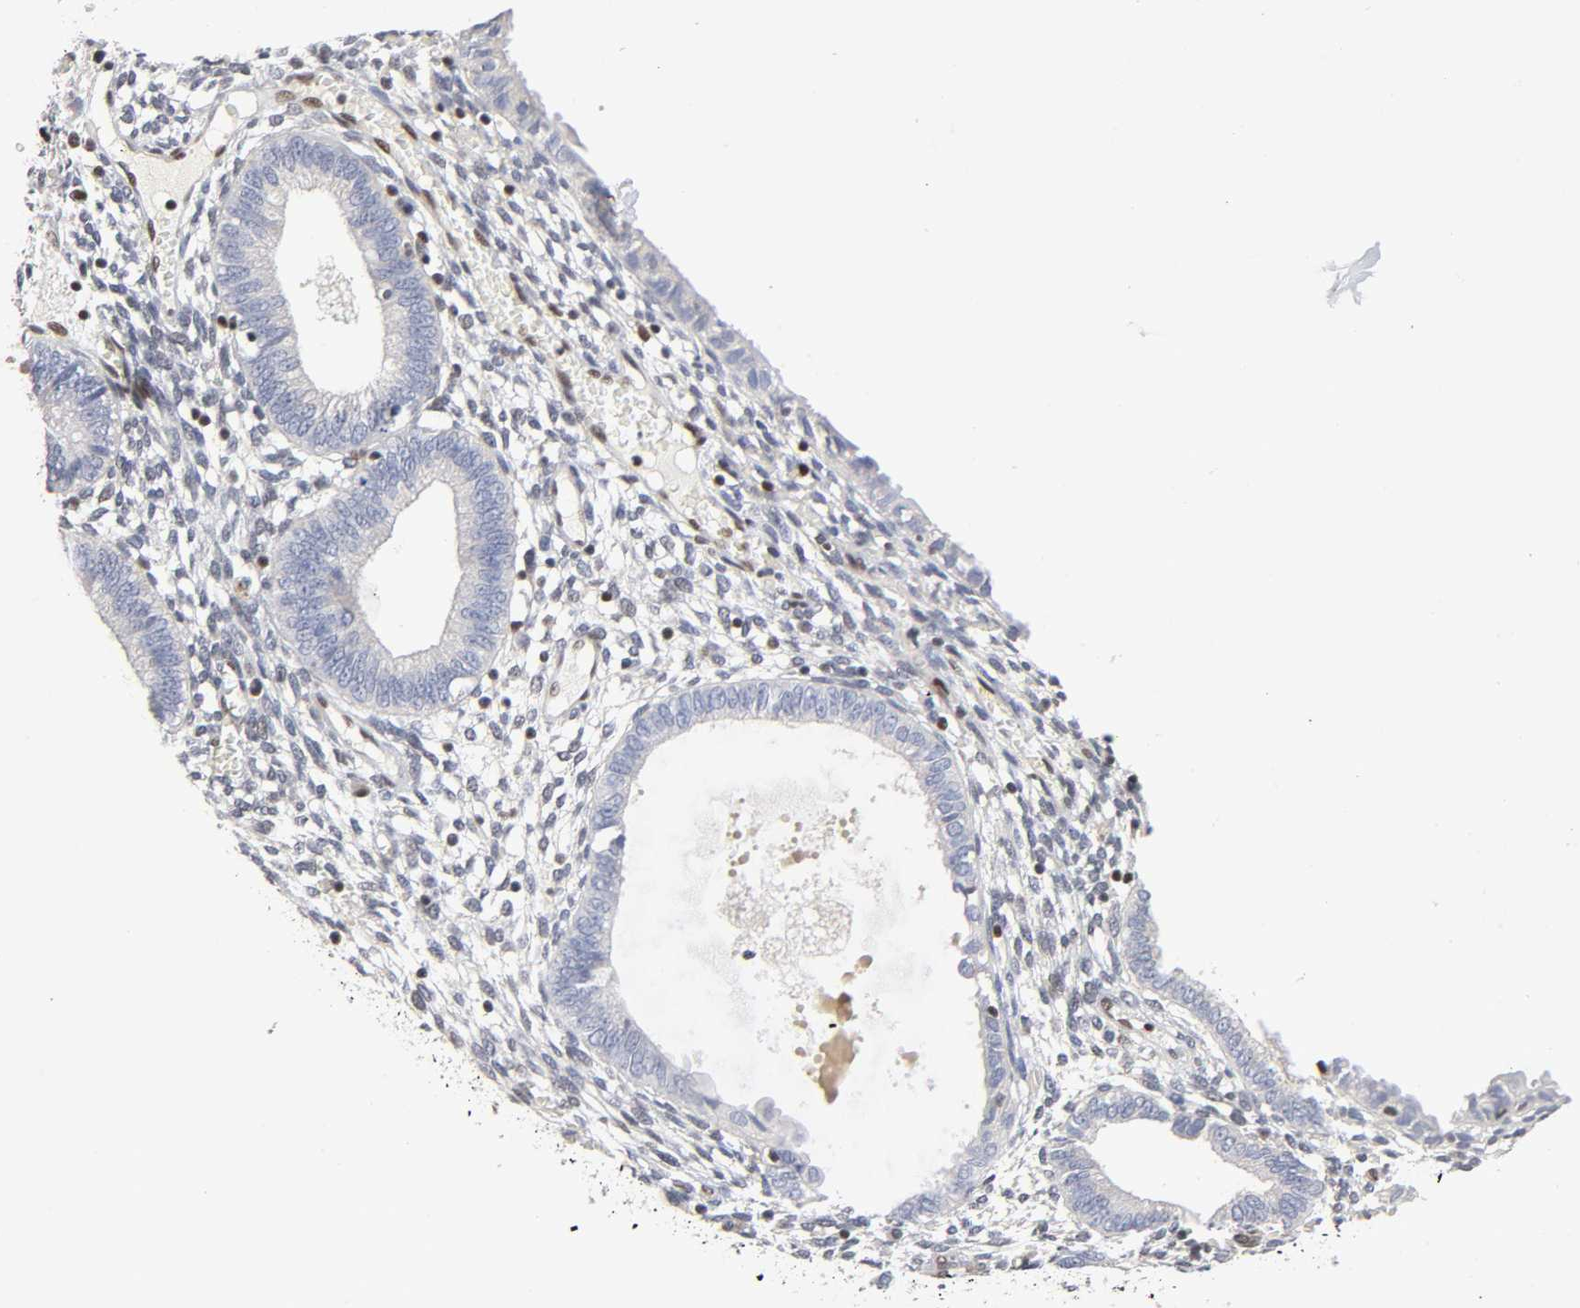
{"staining": {"intensity": "moderate", "quantity": "<25%", "location": "nuclear"}, "tissue": "endometrium", "cell_type": "Cells in endometrial stroma", "image_type": "normal", "snomed": [{"axis": "morphology", "description": "Normal tissue, NOS"}, {"axis": "topography", "description": "Endometrium"}], "caption": "Immunohistochemical staining of unremarkable human endometrium shows low levels of moderate nuclear expression in approximately <25% of cells in endometrial stroma. (Brightfield microscopy of DAB IHC at high magnification).", "gene": "NR3C1", "patient": {"sex": "female", "age": 61}}